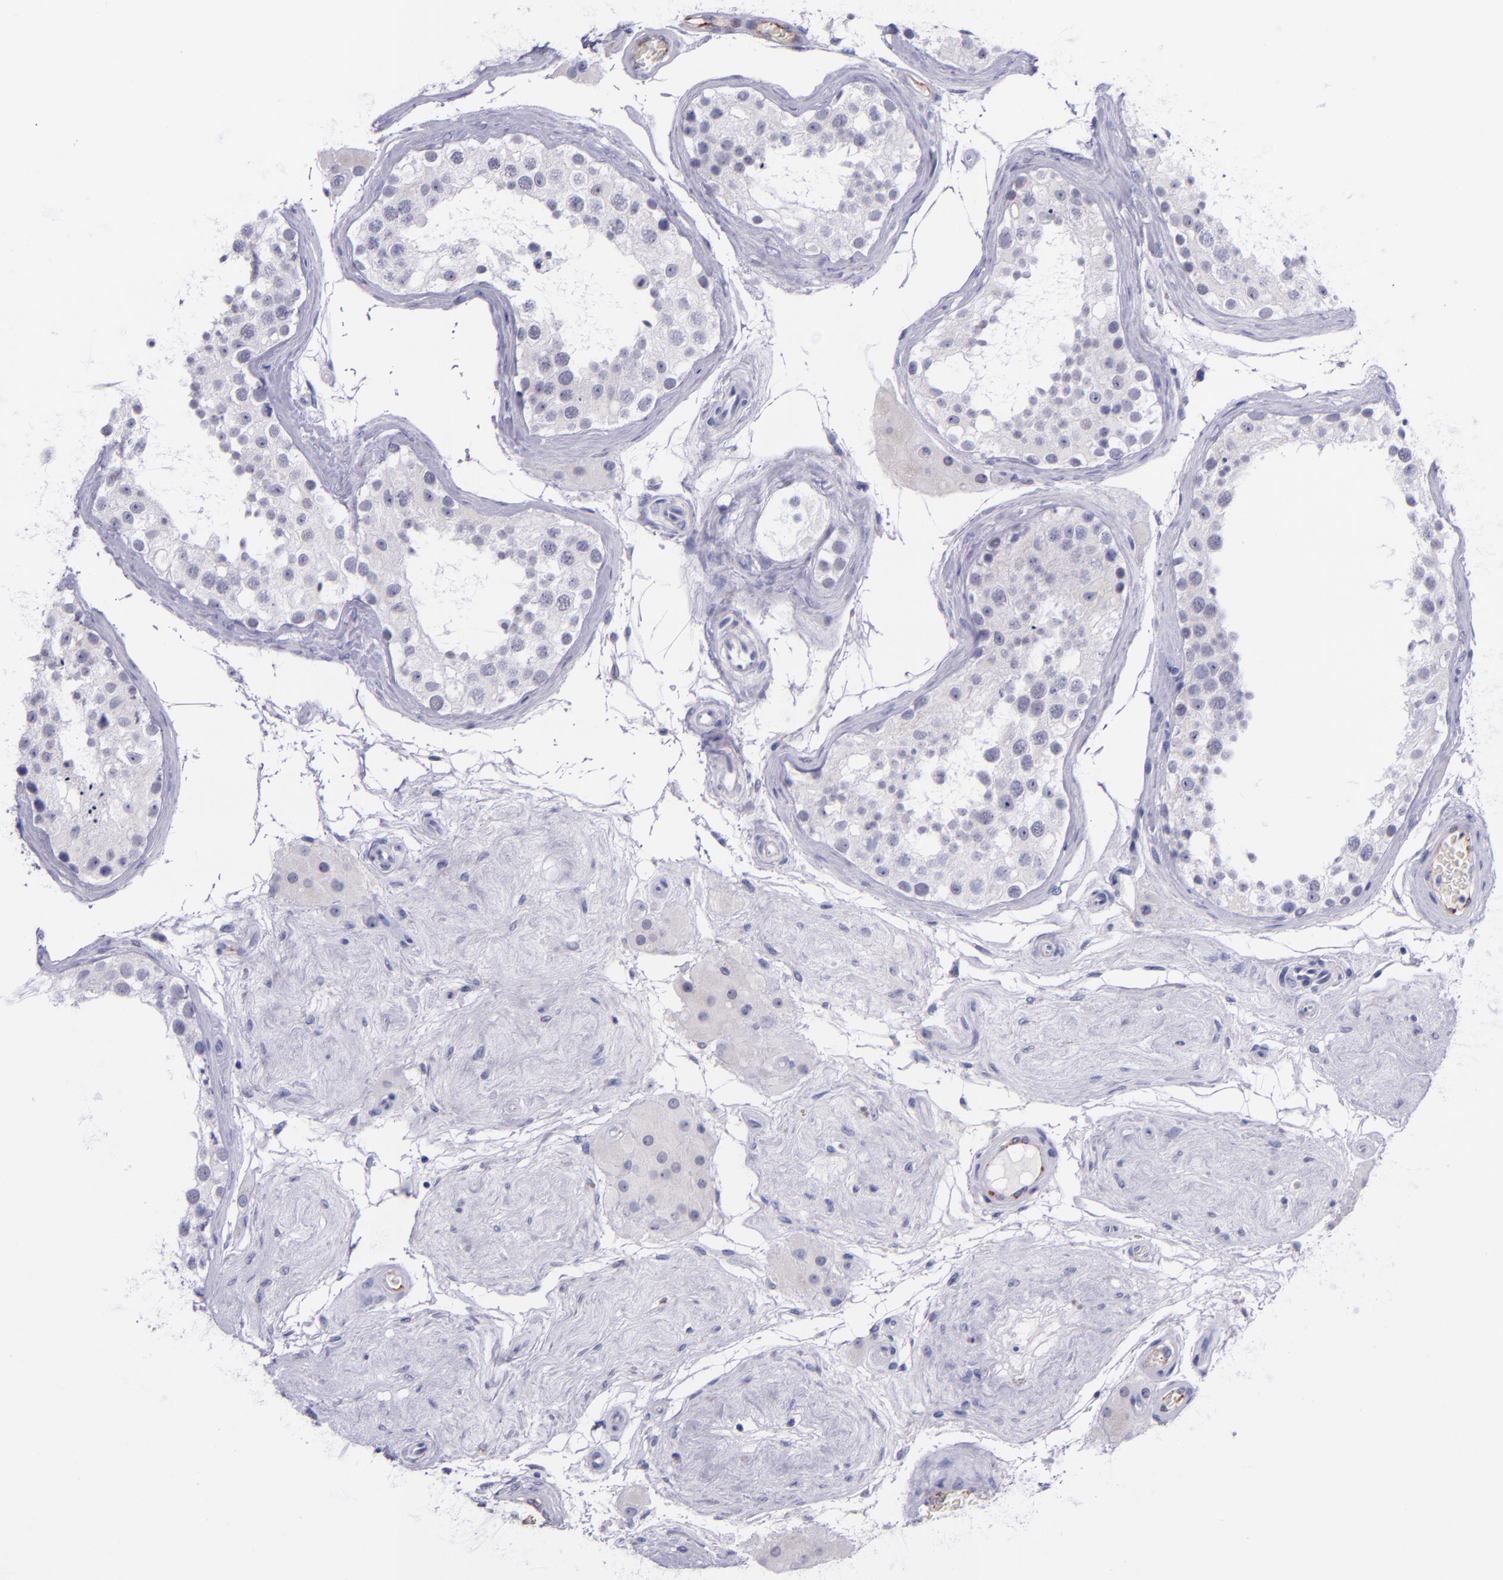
{"staining": {"intensity": "negative", "quantity": "none", "location": "none"}, "tissue": "testis", "cell_type": "Cells in seminiferous ducts", "image_type": "normal", "snomed": [{"axis": "morphology", "description": "Normal tissue, NOS"}, {"axis": "topography", "description": "Testis"}], "caption": "Human testis stained for a protein using immunohistochemistry (IHC) exhibits no staining in cells in seminiferous ducts.", "gene": "SELE", "patient": {"sex": "male", "age": 68}}